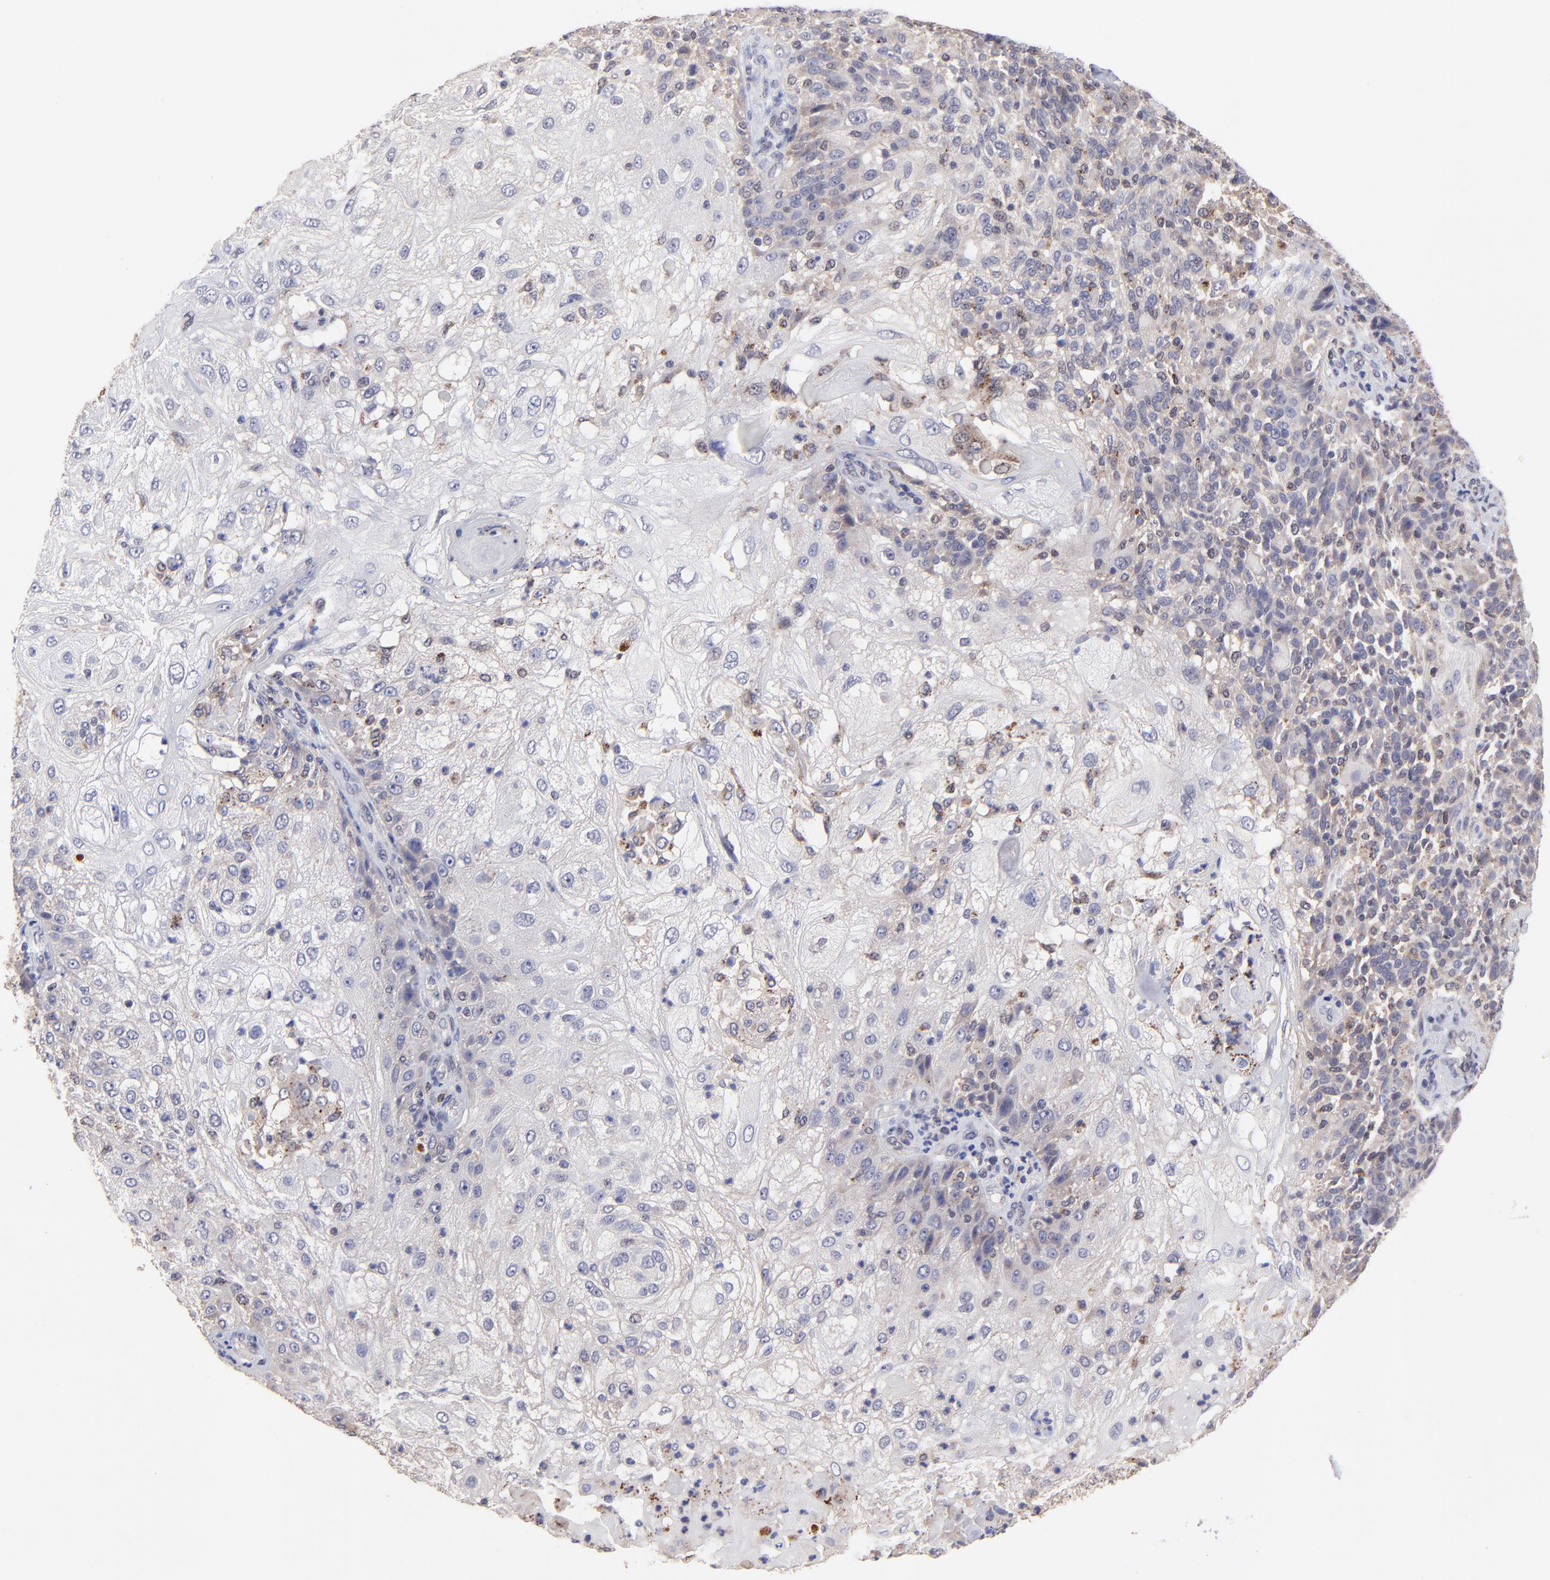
{"staining": {"intensity": "weak", "quantity": "25%-75%", "location": "cytoplasmic/membranous"}, "tissue": "skin cancer", "cell_type": "Tumor cells", "image_type": "cancer", "snomed": [{"axis": "morphology", "description": "Normal tissue, NOS"}, {"axis": "morphology", "description": "Squamous cell carcinoma, NOS"}, {"axis": "topography", "description": "Skin"}], "caption": "Tumor cells exhibit weak cytoplasmic/membranous expression in approximately 25%-75% of cells in skin cancer (squamous cell carcinoma).", "gene": "ZNF747", "patient": {"sex": "female", "age": 83}}